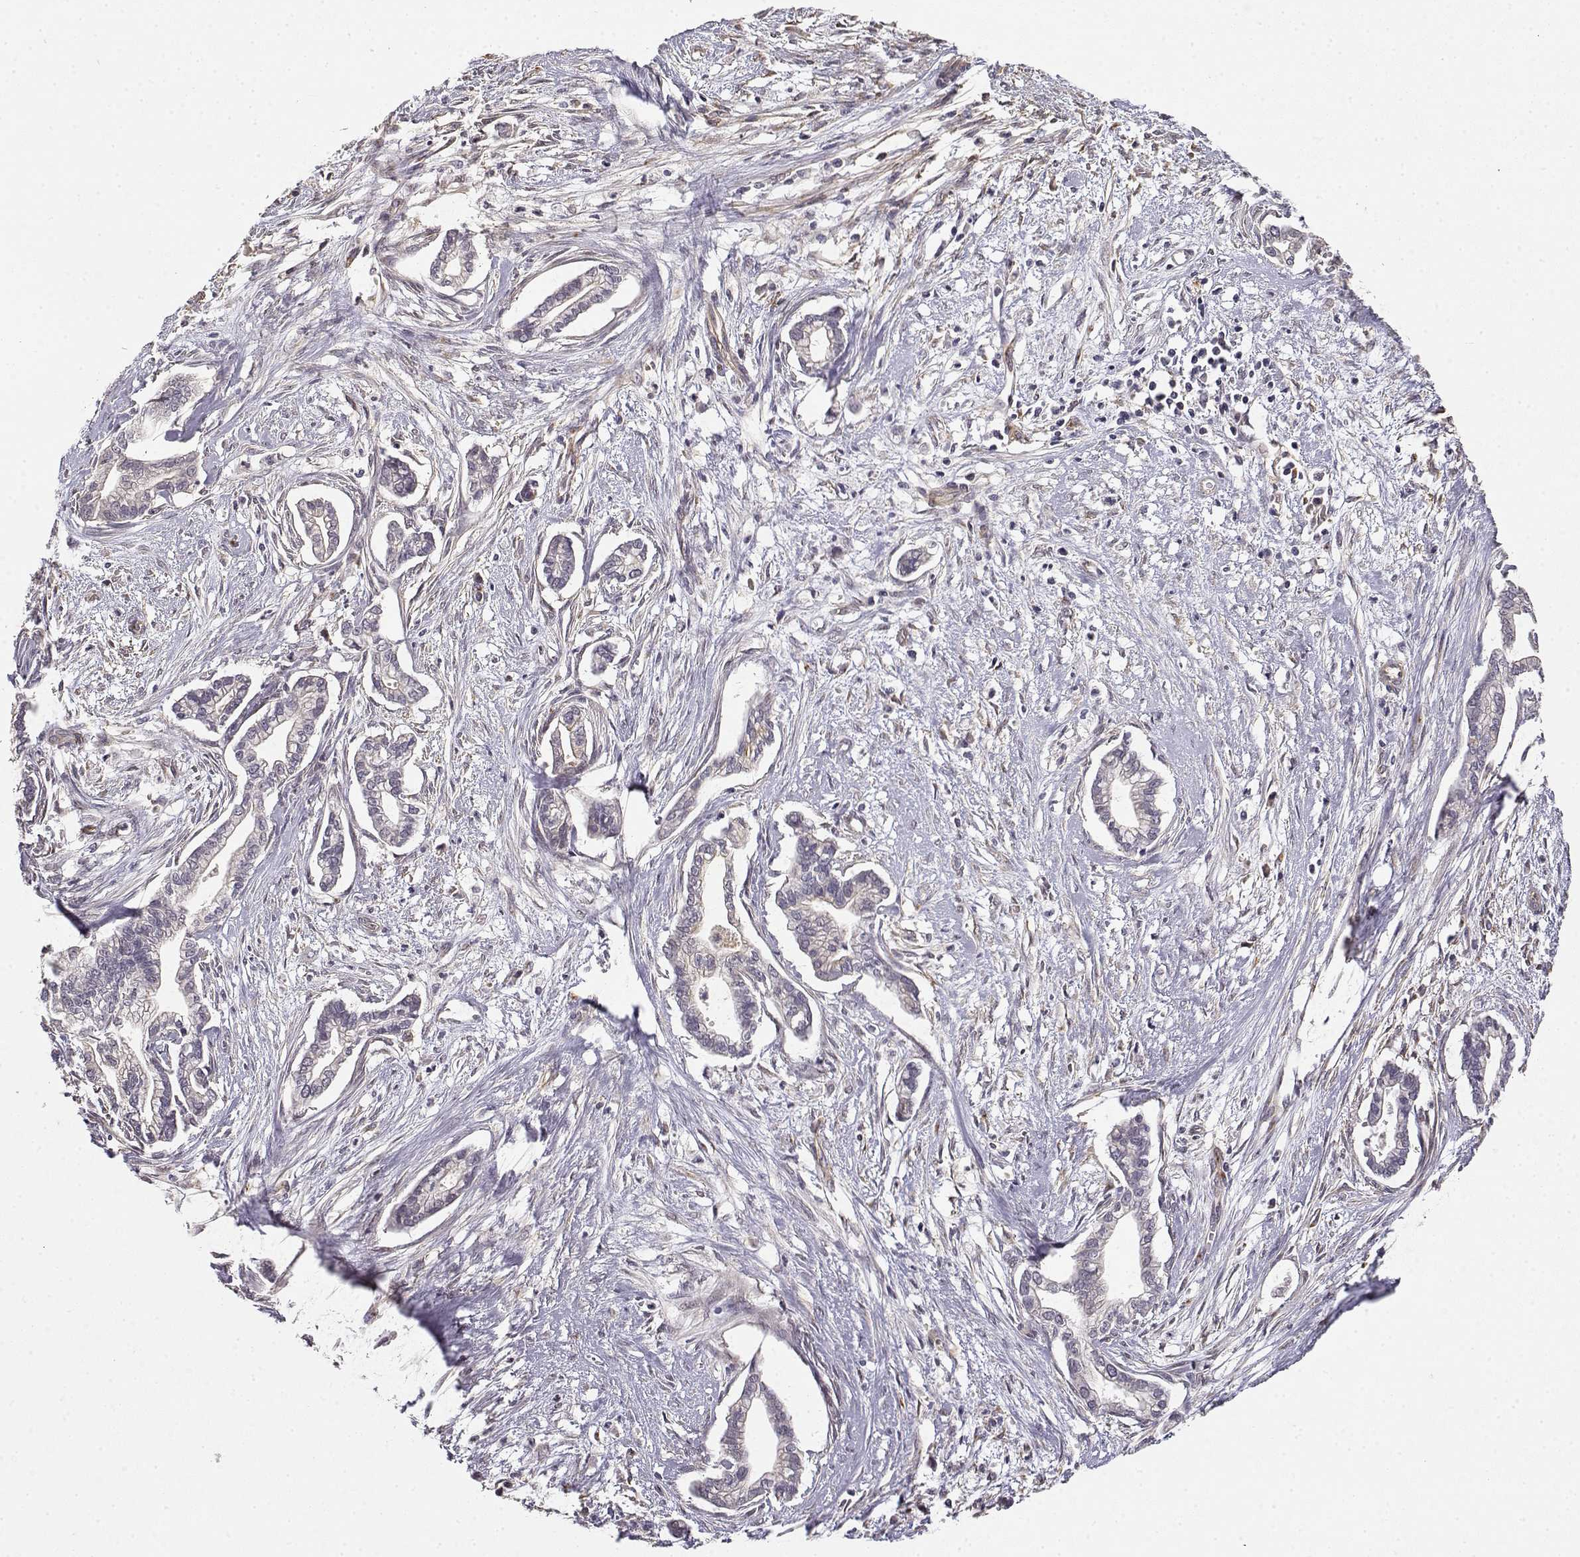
{"staining": {"intensity": "negative", "quantity": "none", "location": "none"}, "tissue": "cervical cancer", "cell_type": "Tumor cells", "image_type": "cancer", "snomed": [{"axis": "morphology", "description": "Adenocarcinoma, NOS"}, {"axis": "topography", "description": "Cervix"}], "caption": "An image of human adenocarcinoma (cervical) is negative for staining in tumor cells.", "gene": "IFITM1", "patient": {"sex": "female", "age": 62}}